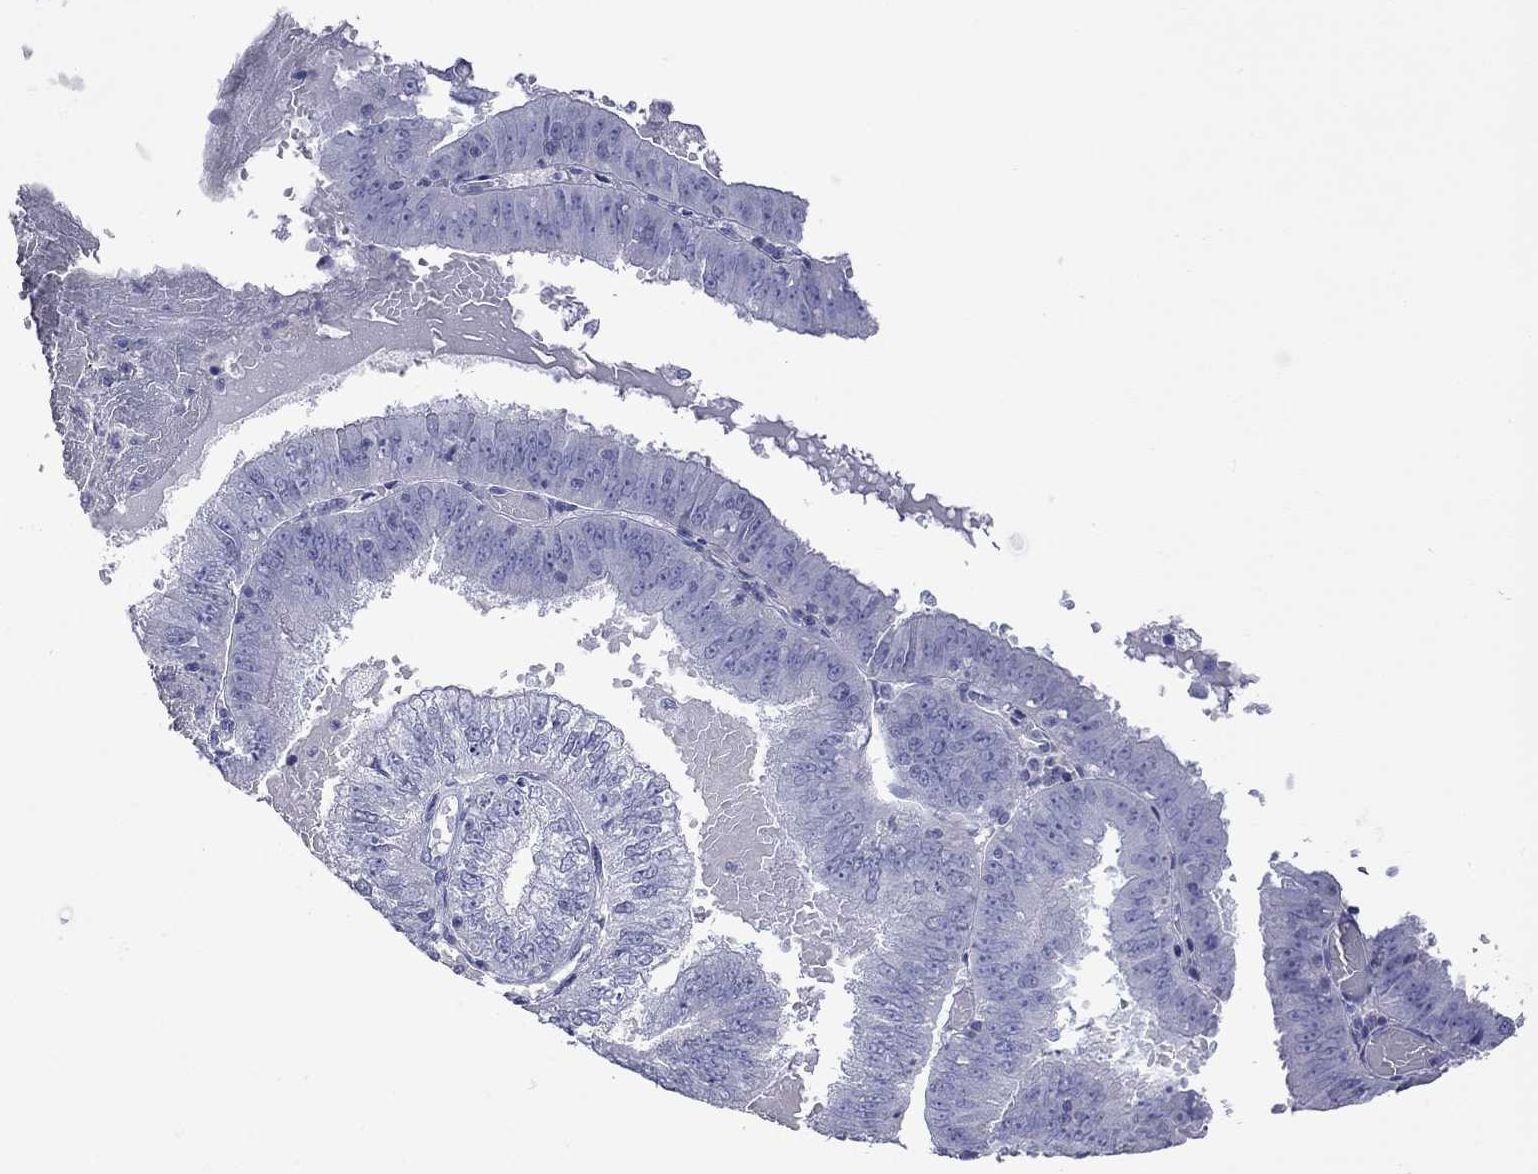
{"staining": {"intensity": "negative", "quantity": "none", "location": "none"}, "tissue": "endometrial cancer", "cell_type": "Tumor cells", "image_type": "cancer", "snomed": [{"axis": "morphology", "description": "Adenocarcinoma, NOS"}, {"axis": "topography", "description": "Endometrium"}], "caption": "Immunohistochemistry histopathology image of adenocarcinoma (endometrial) stained for a protein (brown), which shows no positivity in tumor cells.", "gene": "ACTL7B", "patient": {"sex": "female", "age": 66}}